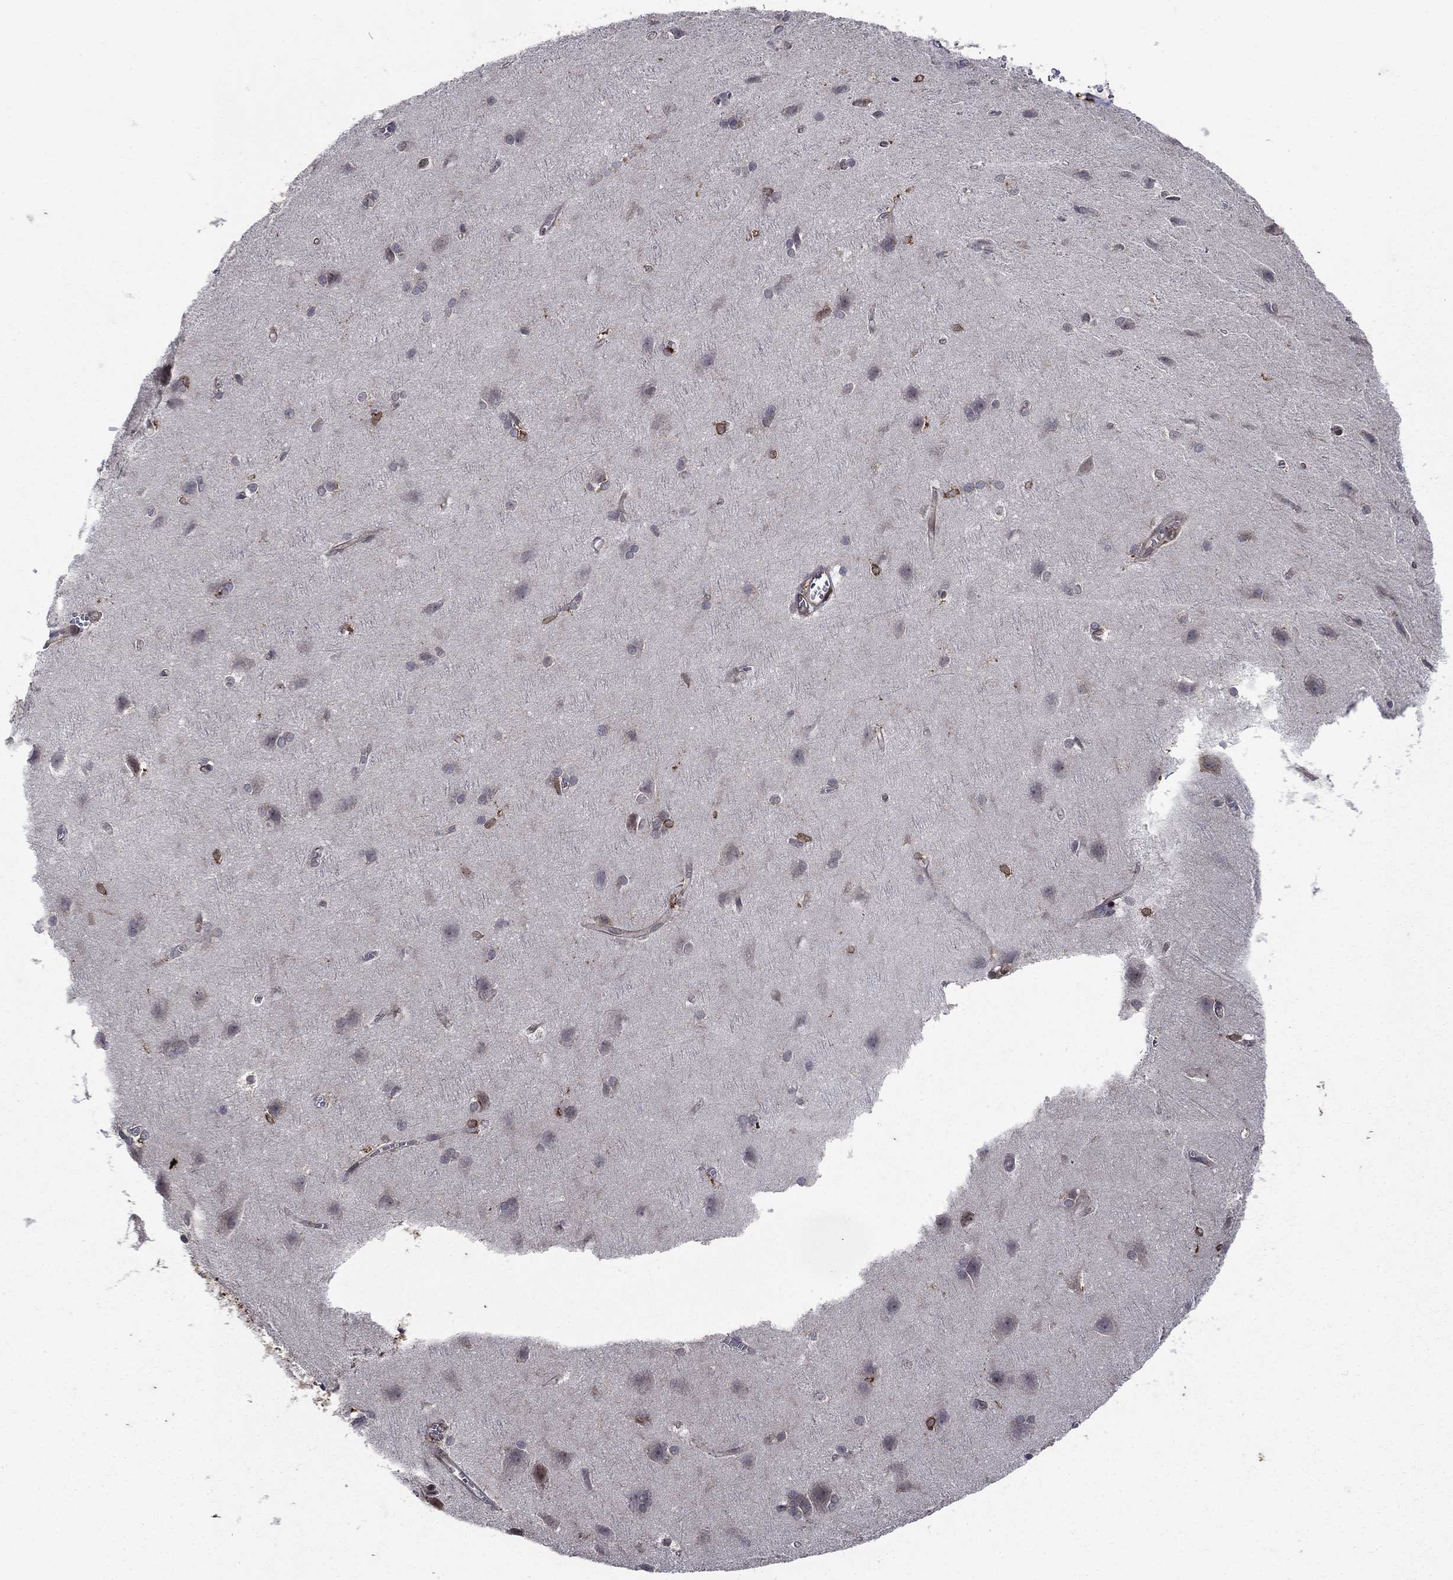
{"staining": {"intensity": "weak", "quantity": "25%-75%", "location": "cytoplasmic/membranous"}, "tissue": "cerebral cortex", "cell_type": "Endothelial cells", "image_type": "normal", "snomed": [{"axis": "morphology", "description": "Normal tissue, NOS"}, {"axis": "topography", "description": "Cerebral cortex"}], "caption": "A low amount of weak cytoplasmic/membranous expression is appreciated in about 25%-75% of endothelial cells in unremarkable cerebral cortex.", "gene": "DHRS7", "patient": {"sex": "male", "age": 37}}